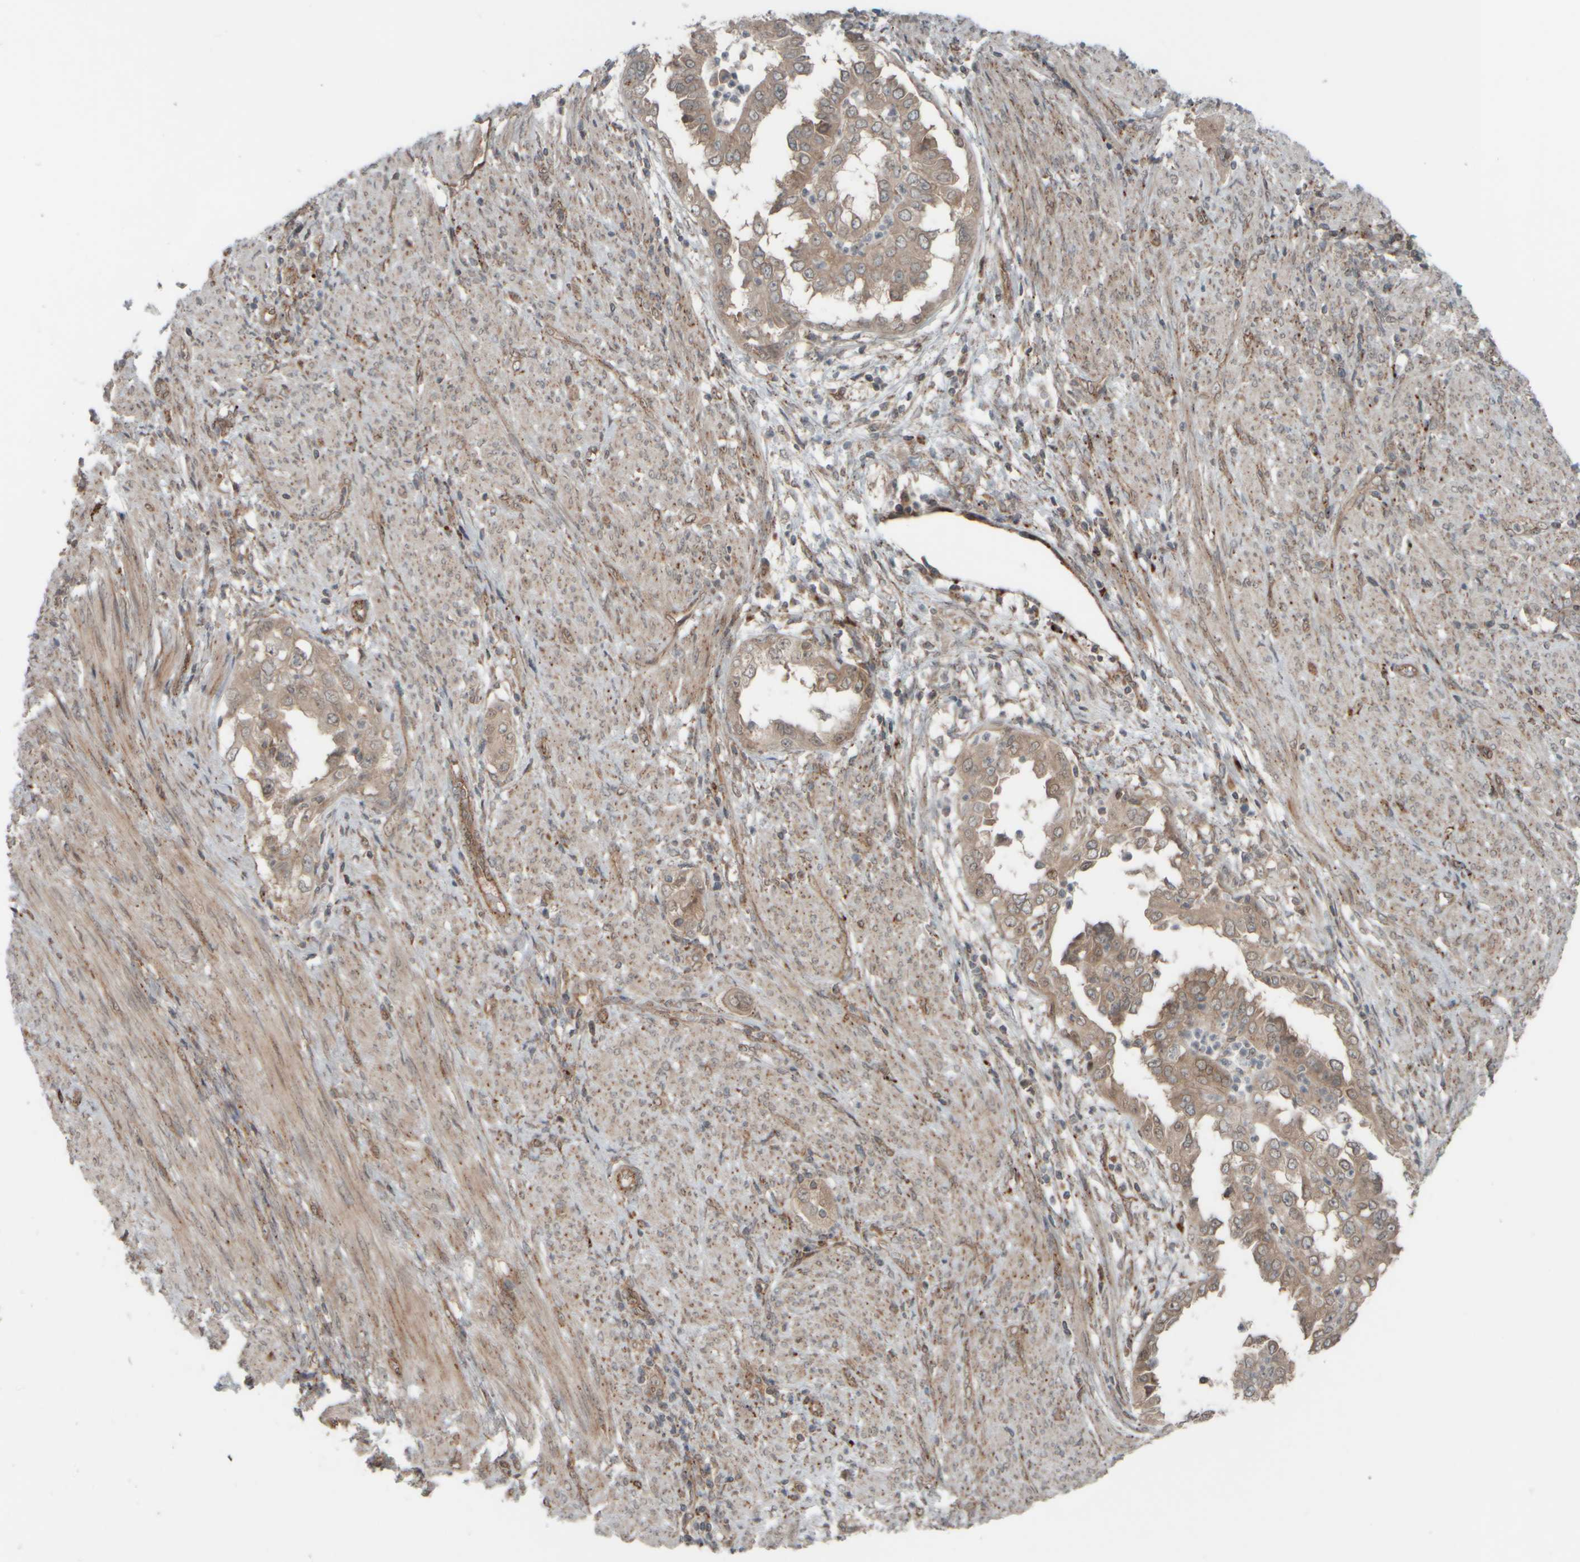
{"staining": {"intensity": "weak", "quantity": ">75%", "location": "cytoplasmic/membranous"}, "tissue": "endometrial cancer", "cell_type": "Tumor cells", "image_type": "cancer", "snomed": [{"axis": "morphology", "description": "Adenocarcinoma, NOS"}, {"axis": "topography", "description": "Endometrium"}], "caption": "A low amount of weak cytoplasmic/membranous positivity is seen in approximately >75% of tumor cells in endometrial adenocarcinoma tissue.", "gene": "GIGYF1", "patient": {"sex": "female", "age": 85}}